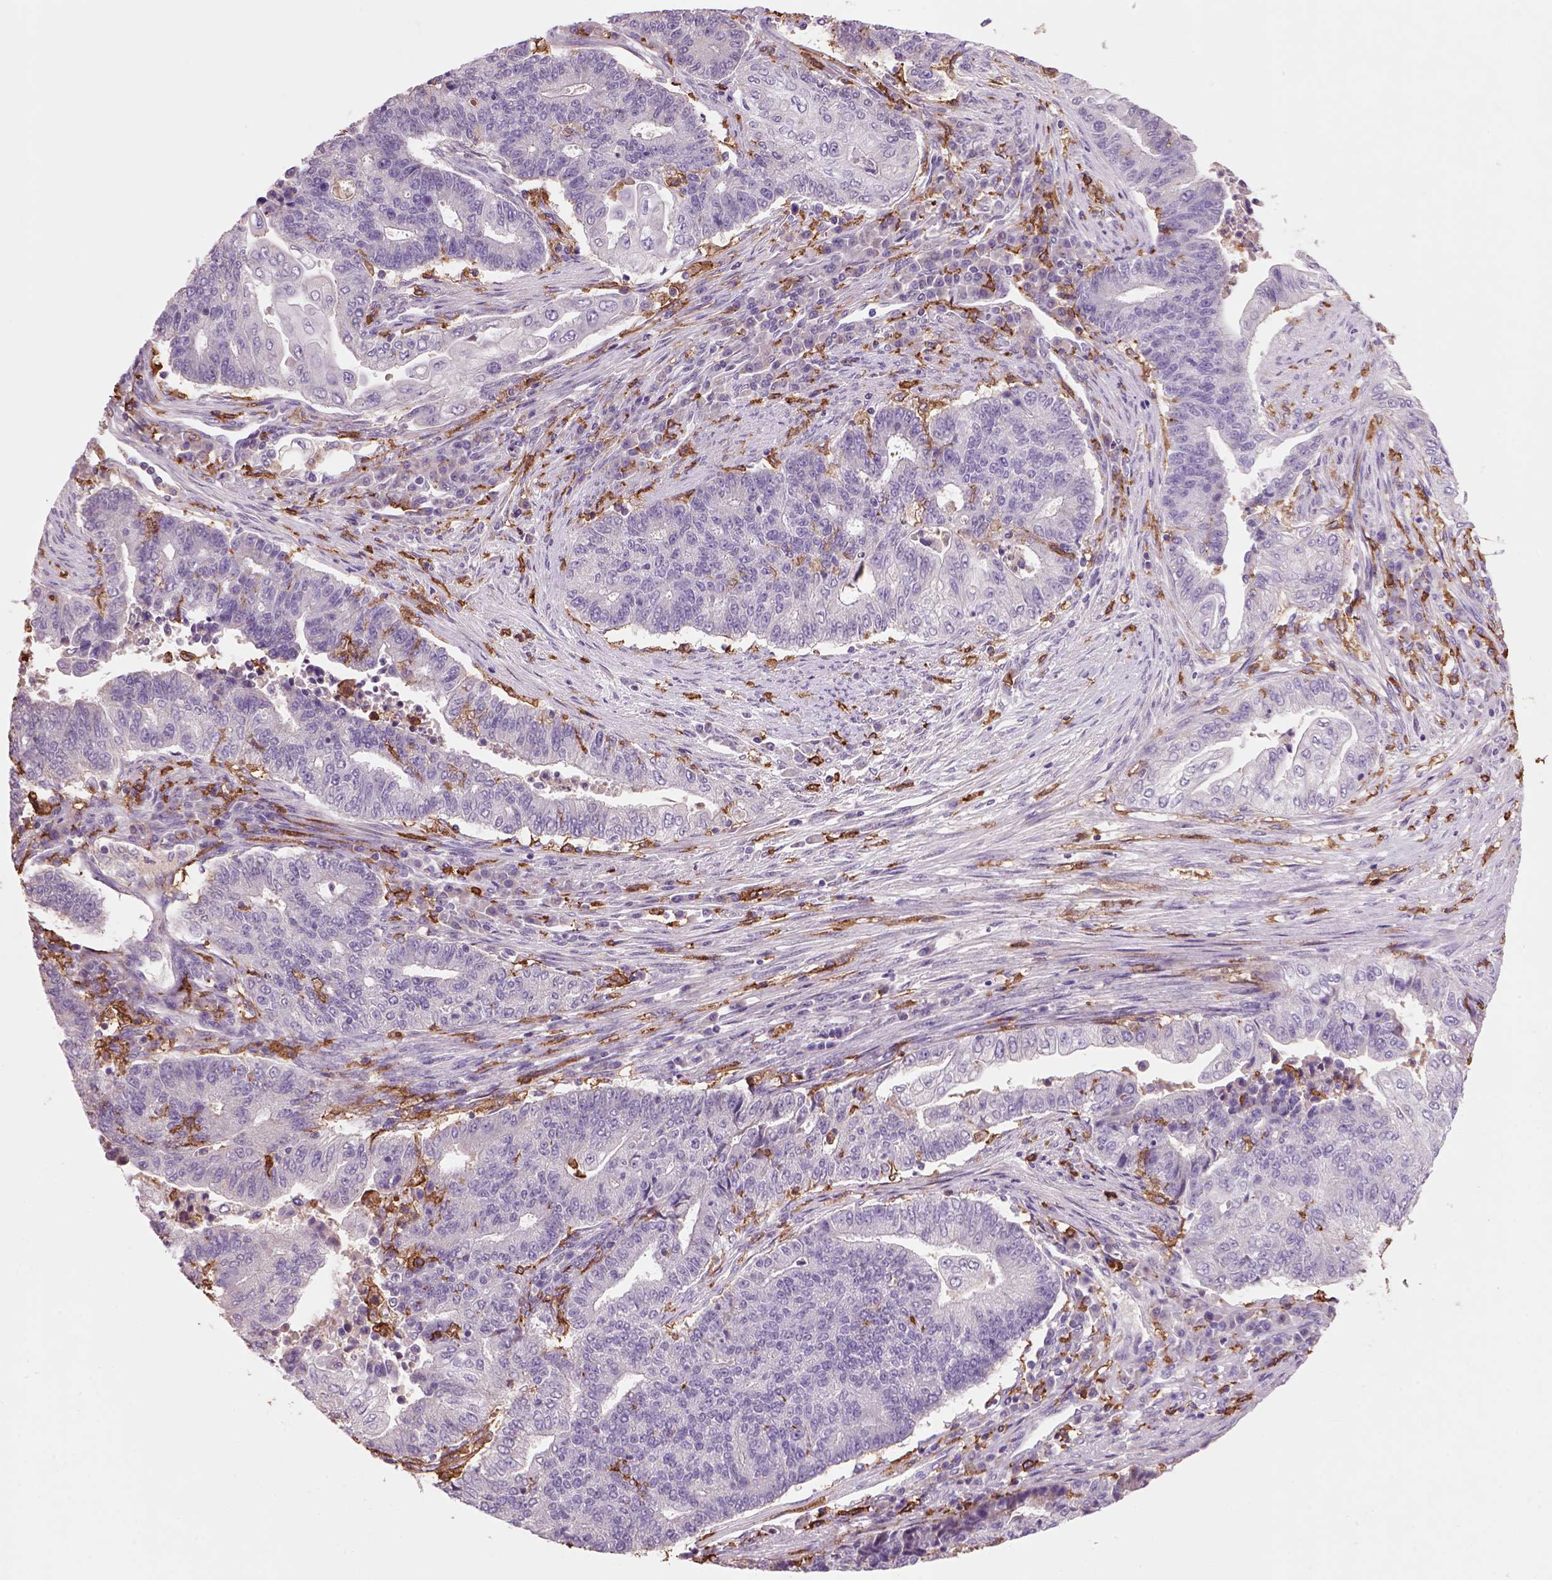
{"staining": {"intensity": "negative", "quantity": "none", "location": "none"}, "tissue": "endometrial cancer", "cell_type": "Tumor cells", "image_type": "cancer", "snomed": [{"axis": "morphology", "description": "Adenocarcinoma, NOS"}, {"axis": "topography", "description": "Uterus"}, {"axis": "topography", "description": "Endometrium"}], "caption": "High magnification brightfield microscopy of endometrial cancer (adenocarcinoma) stained with DAB (brown) and counterstained with hematoxylin (blue): tumor cells show no significant positivity.", "gene": "CD14", "patient": {"sex": "female", "age": 54}}